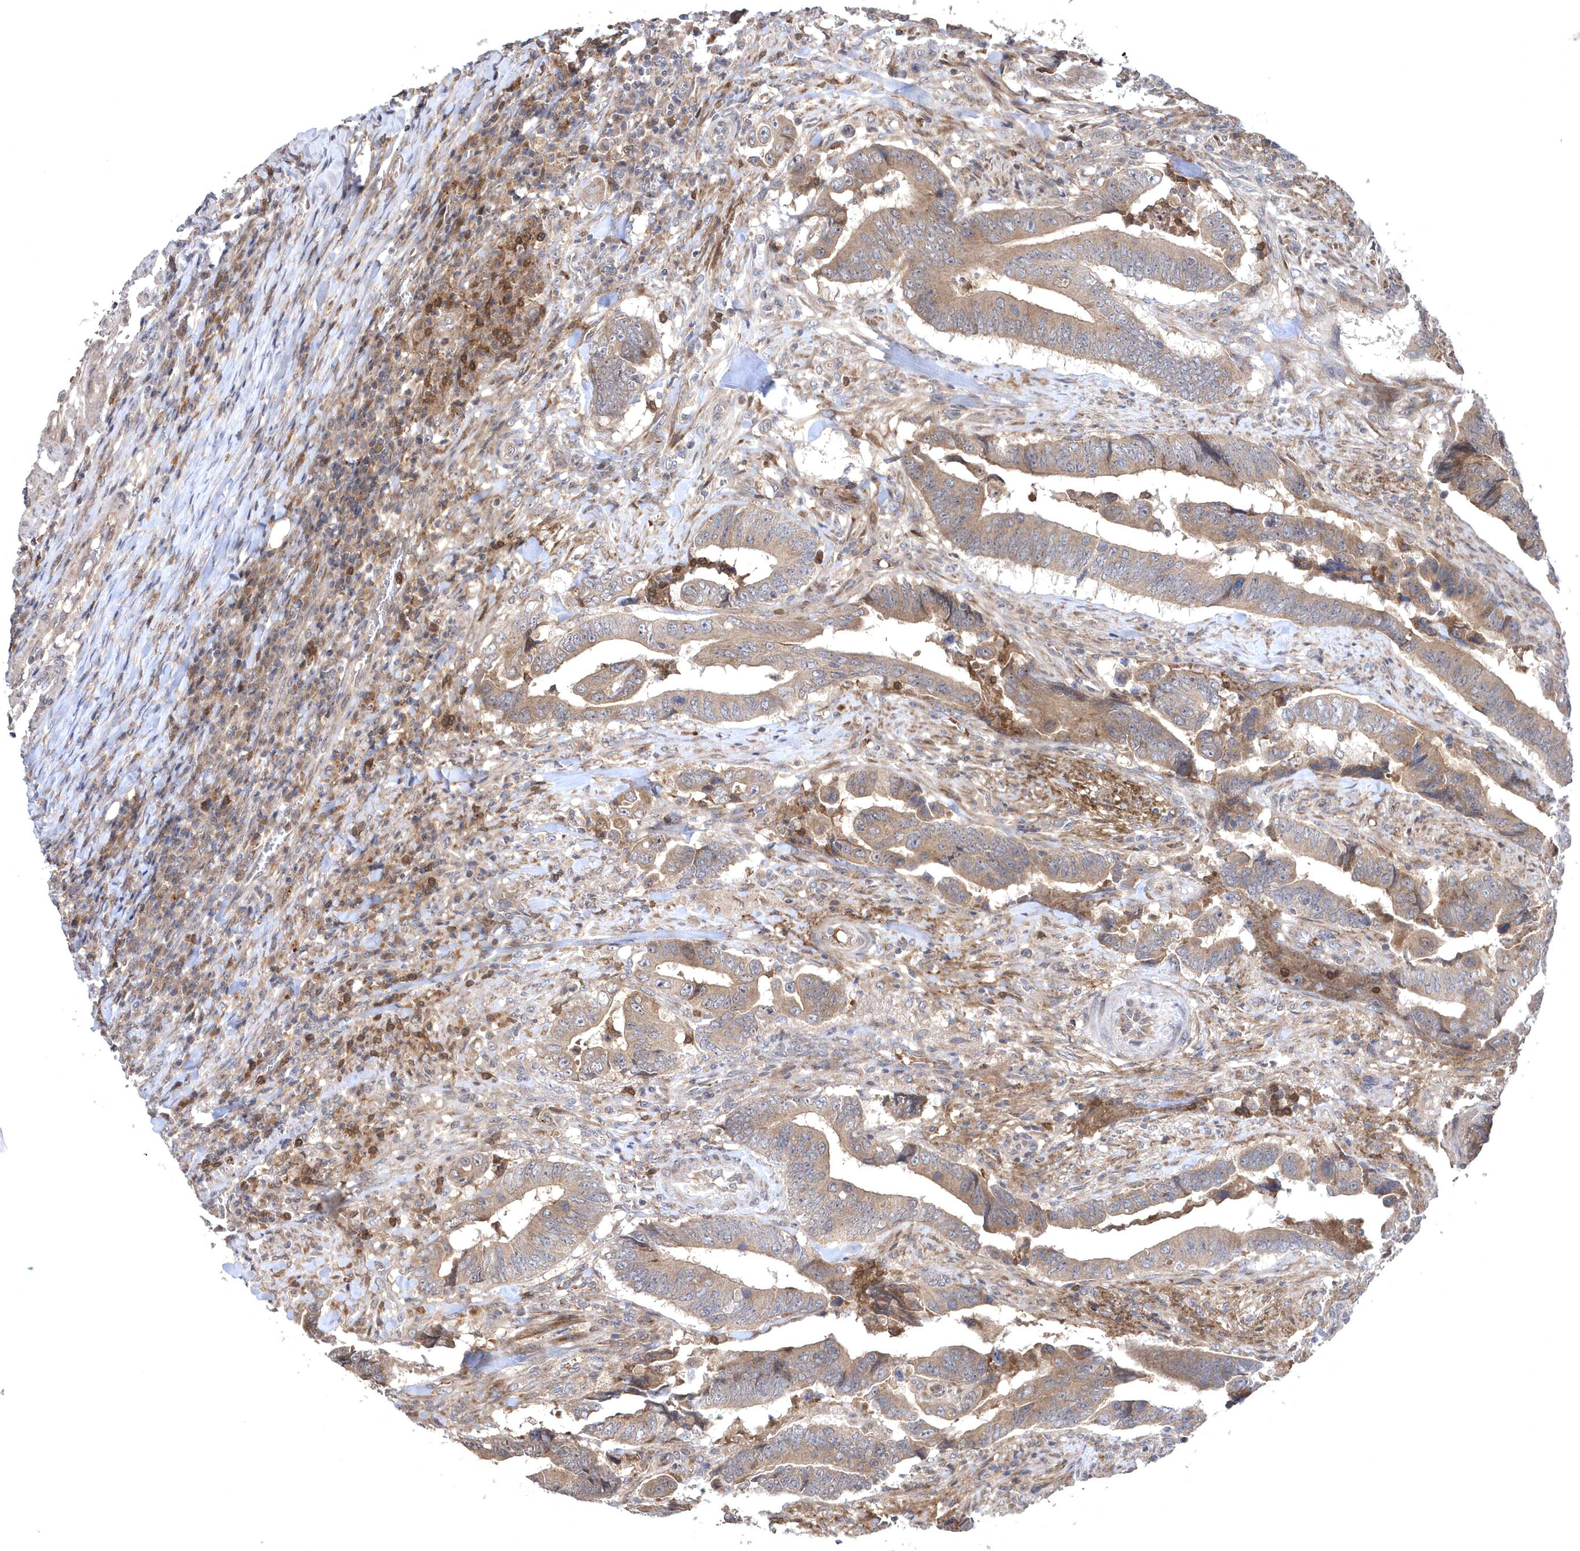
{"staining": {"intensity": "moderate", "quantity": ">75%", "location": "cytoplasmic/membranous"}, "tissue": "colorectal cancer", "cell_type": "Tumor cells", "image_type": "cancer", "snomed": [{"axis": "morphology", "description": "Normal tissue, NOS"}, {"axis": "morphology", "description": "Adenocarcinoma, NOS"}, {"axis": "topography", "description": "Colon"}], "caption": "A brown stain shows moderate cytoplasmic/membranous positivity of a protein in human adenocarcinoma (colorectal) tumor cells.", "gene": "HMGCS1", "patient": {"sex": "male", "age": 56}}